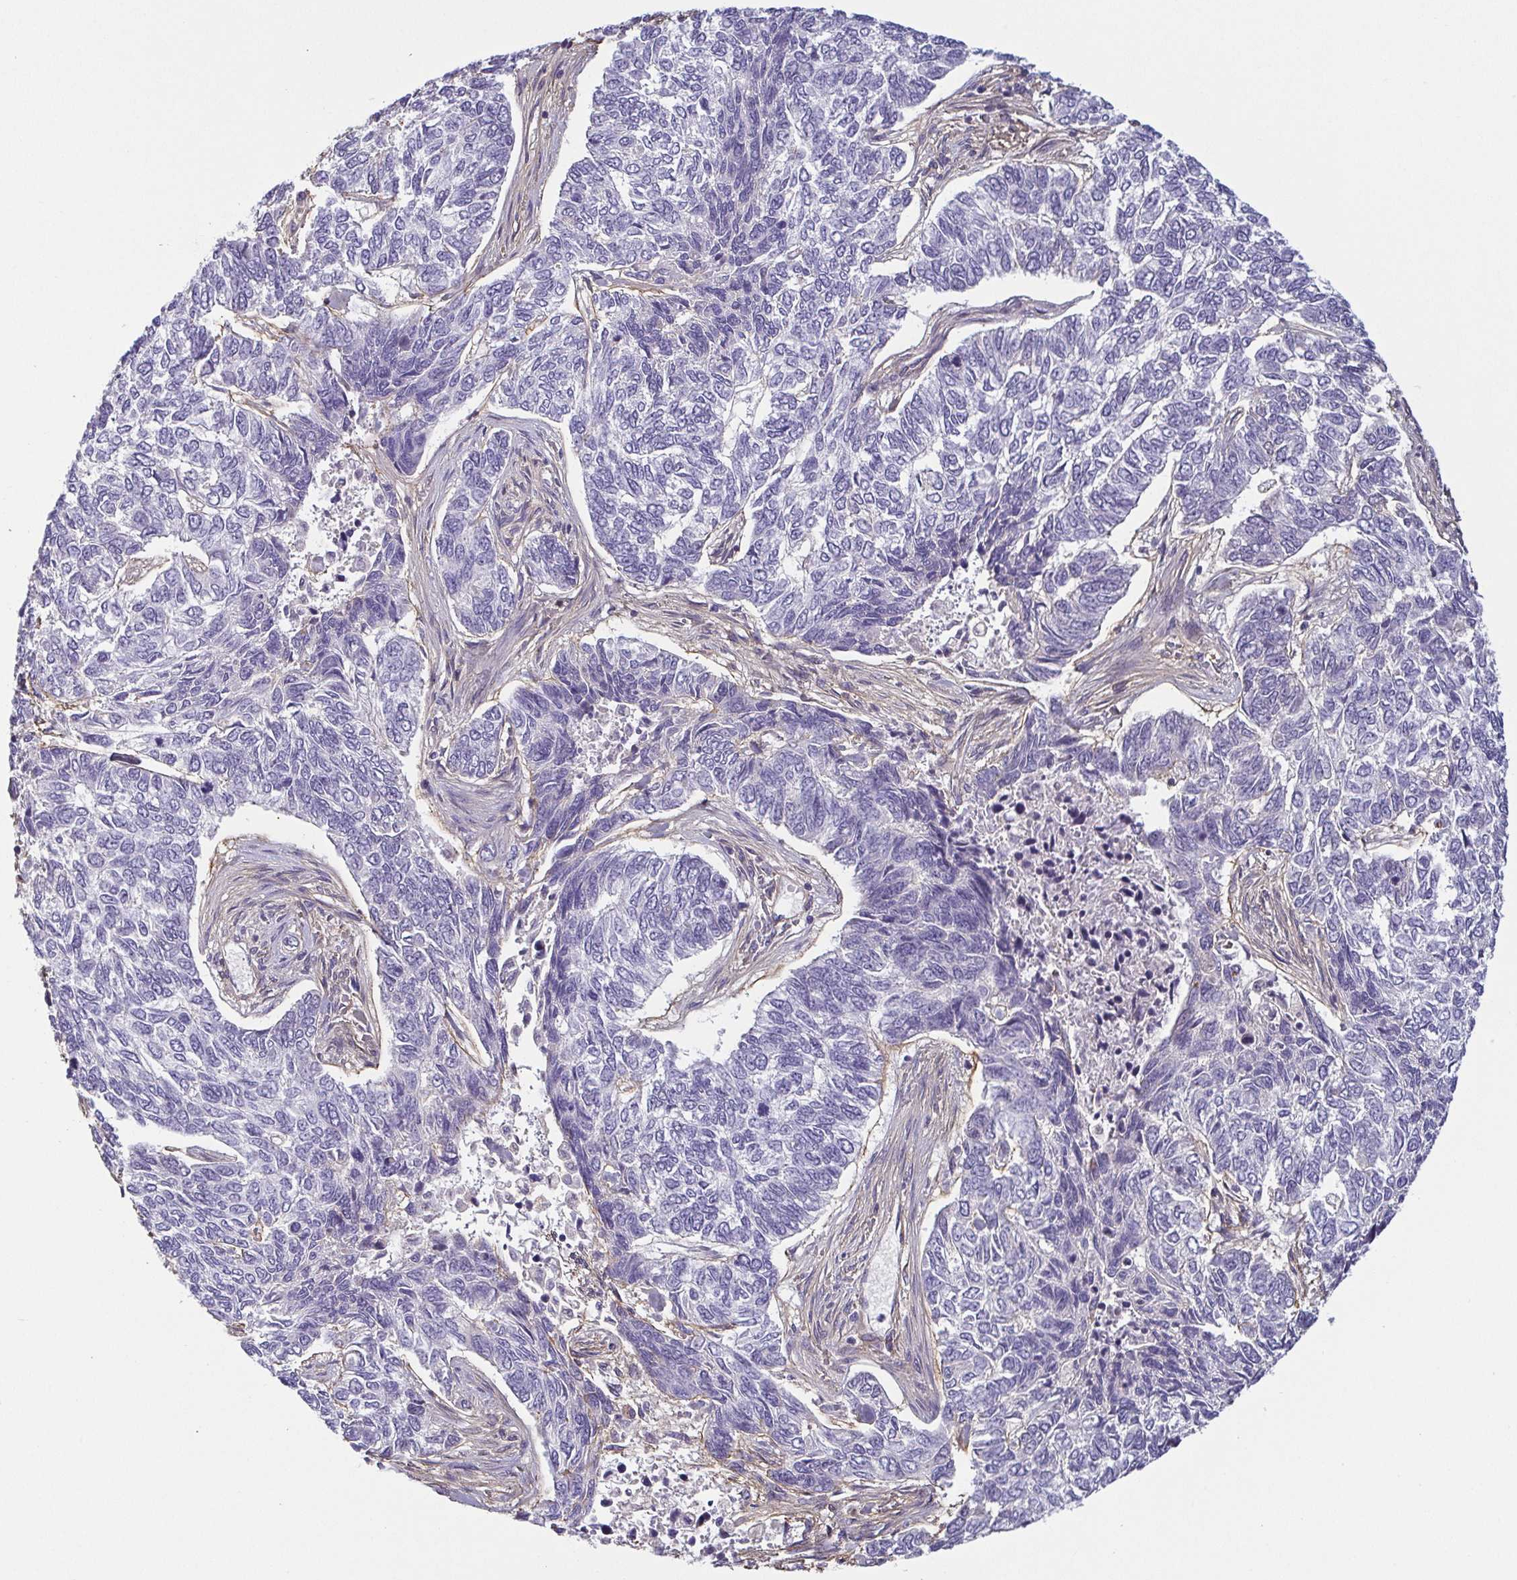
{"staining": {"intensity": "negative", "quantity": "none", "location": "none"}, "tissue": "skin cancer", "cell_type": "Tumor cells", "image_type": "cancer", "snomed": [{"axis": "morphology", "description": "Basal cell carcinoma"}, {"axis": "topography", "description": "Skin"}], "caption": "Immunohistochemistry (IHC) micrograph of human basal cell carcinoma (skin) stained for a protein (brown), which demonstrates no staining in tumor cells.", "gene": "ECM1", "patient": {"sex": "female", "age": 65}}